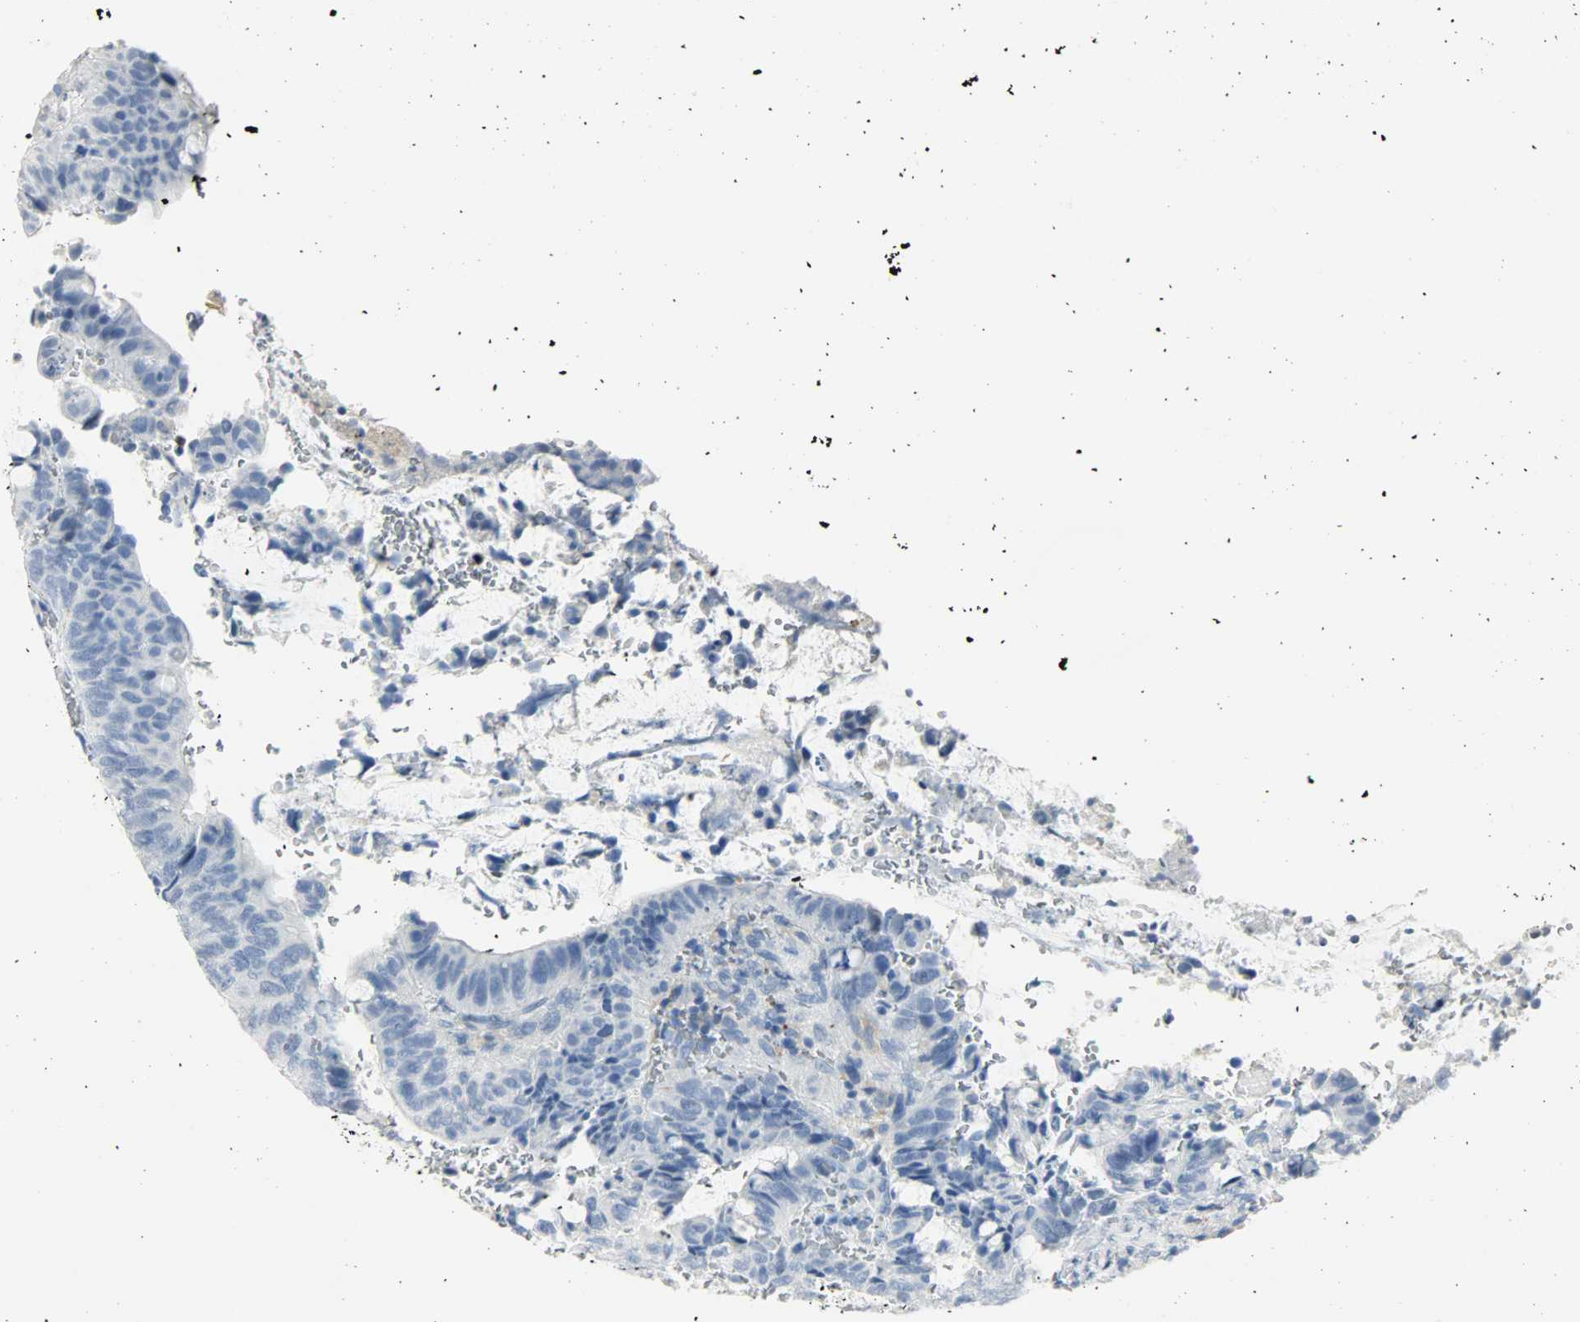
{"staining": {"intensity": "negative", "quantity": "none", "location": "none"}, "tissue": "colorectal cancer", "cell_type": "Tumor cells", "image_type": "cancer", "snomed": [{"axis": "morphology", "description": "Normal tissue, NOS"}, {"axis": "morphology", "description": "Adenocarcinoma, NOS"}, {"axis": "topography", "description": "Rectum"}, {"axis": "topography", "description": "Peripheral nerve tissue"}], "caption": "Protein analysis of colorectal adenocarcinoma shows no significant positivity in tumor cells.", "gene": "PTPN6", "patient": {"sex": "male", "age": 92}}